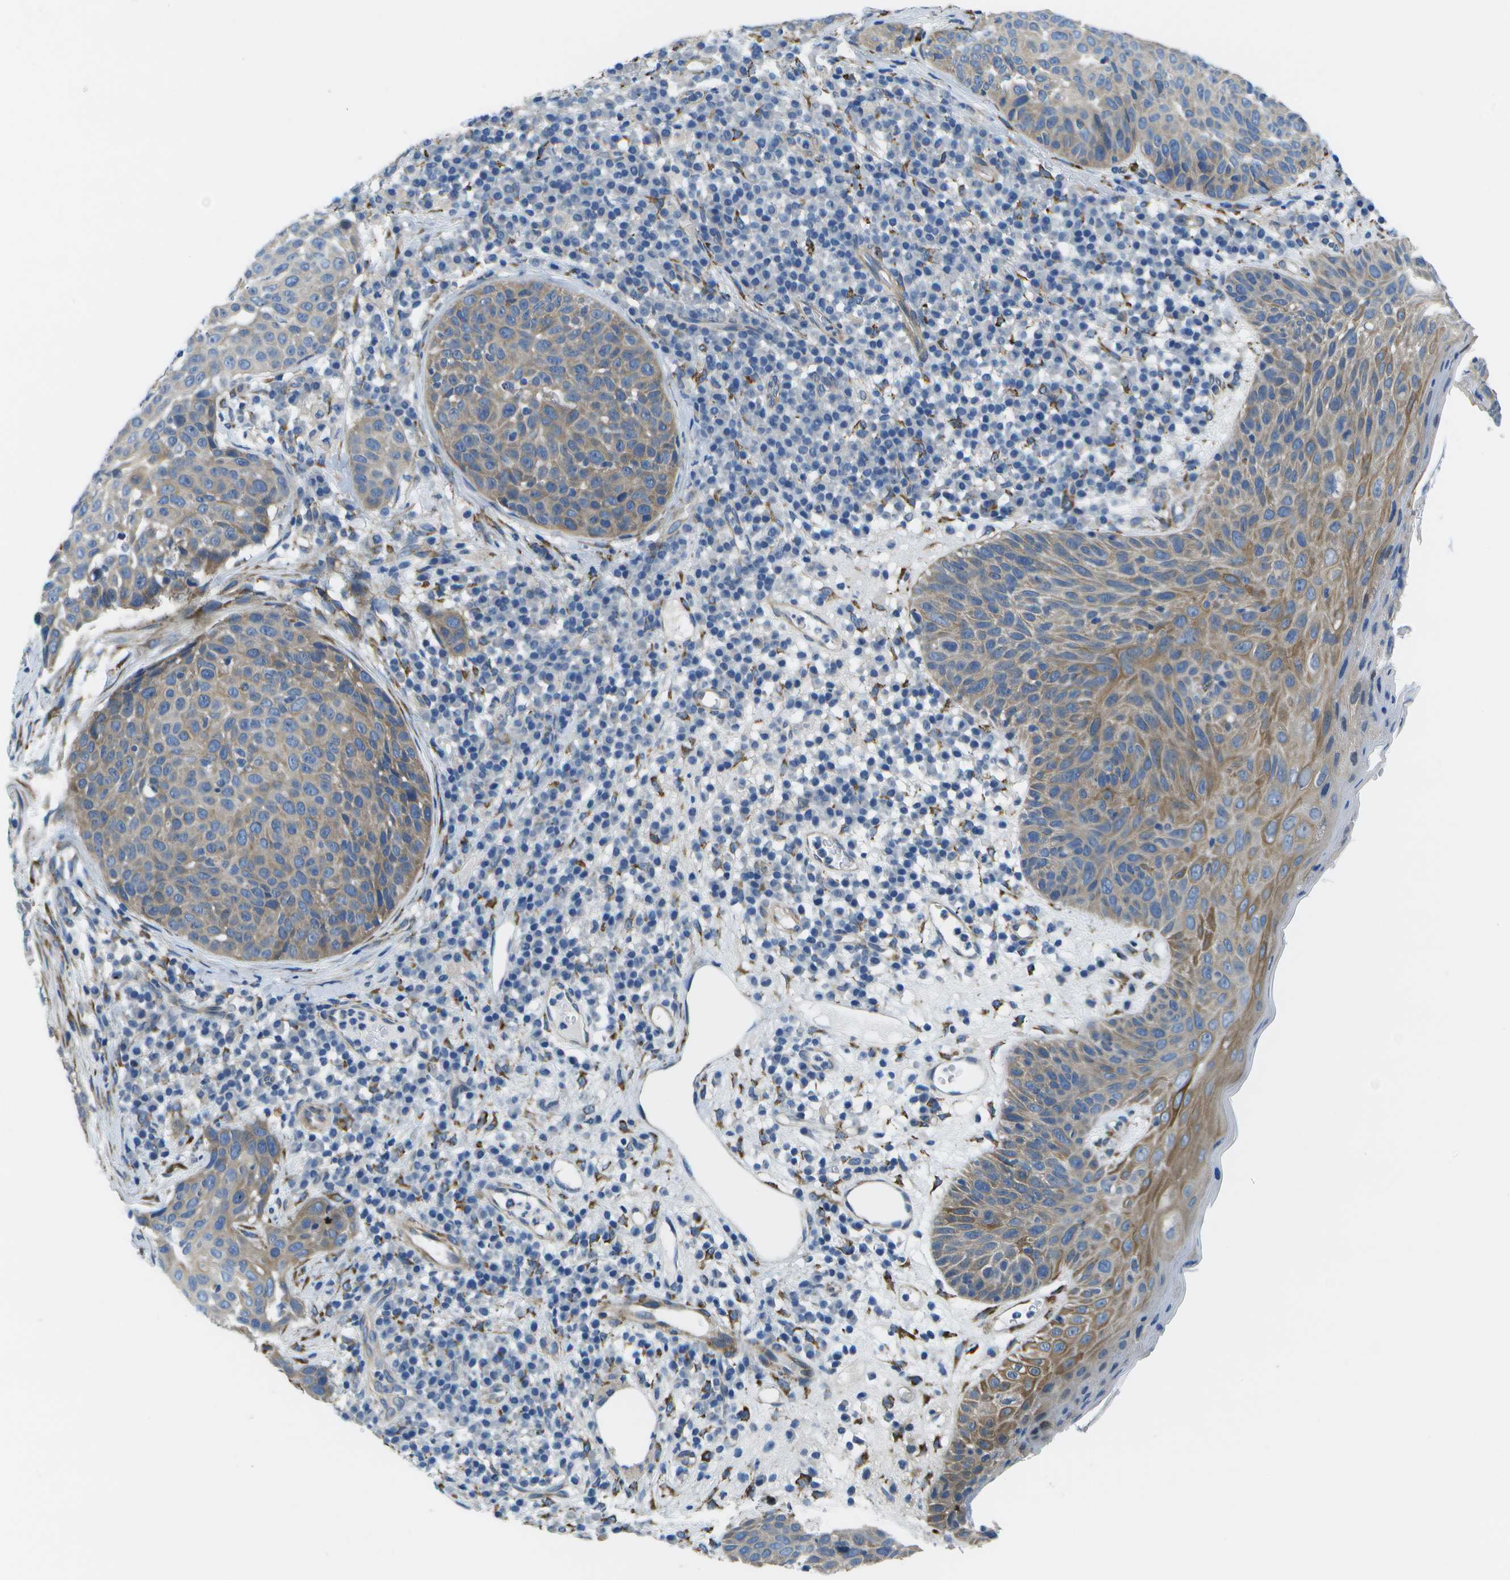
{"staining": {"intensity": "weak", "quantity": "25%-75%", "location": "cytoplasmic/membranous"}, "tissue": "skin cancer", "cell_type": "Tumor cells", "image_type": "cancer", "snomed": [{"axis": "morphology", "description": "Squamous cell carcinoma in situ, NOS"}, {"axis": "morphology", "description": "Squamous cell carcinoma, NOS"}, {"axis": "topography", "description": "Skin"}], "caption": "Human skin cancer (squamous cell carcinoma) stained with a brown dye demonstrates weak cytoplasmic/membranous positive positivity in approximately 25%-75% of tumor cells.", "gene": "P3H1", "patient": {"sex": "male", "age": 93}}